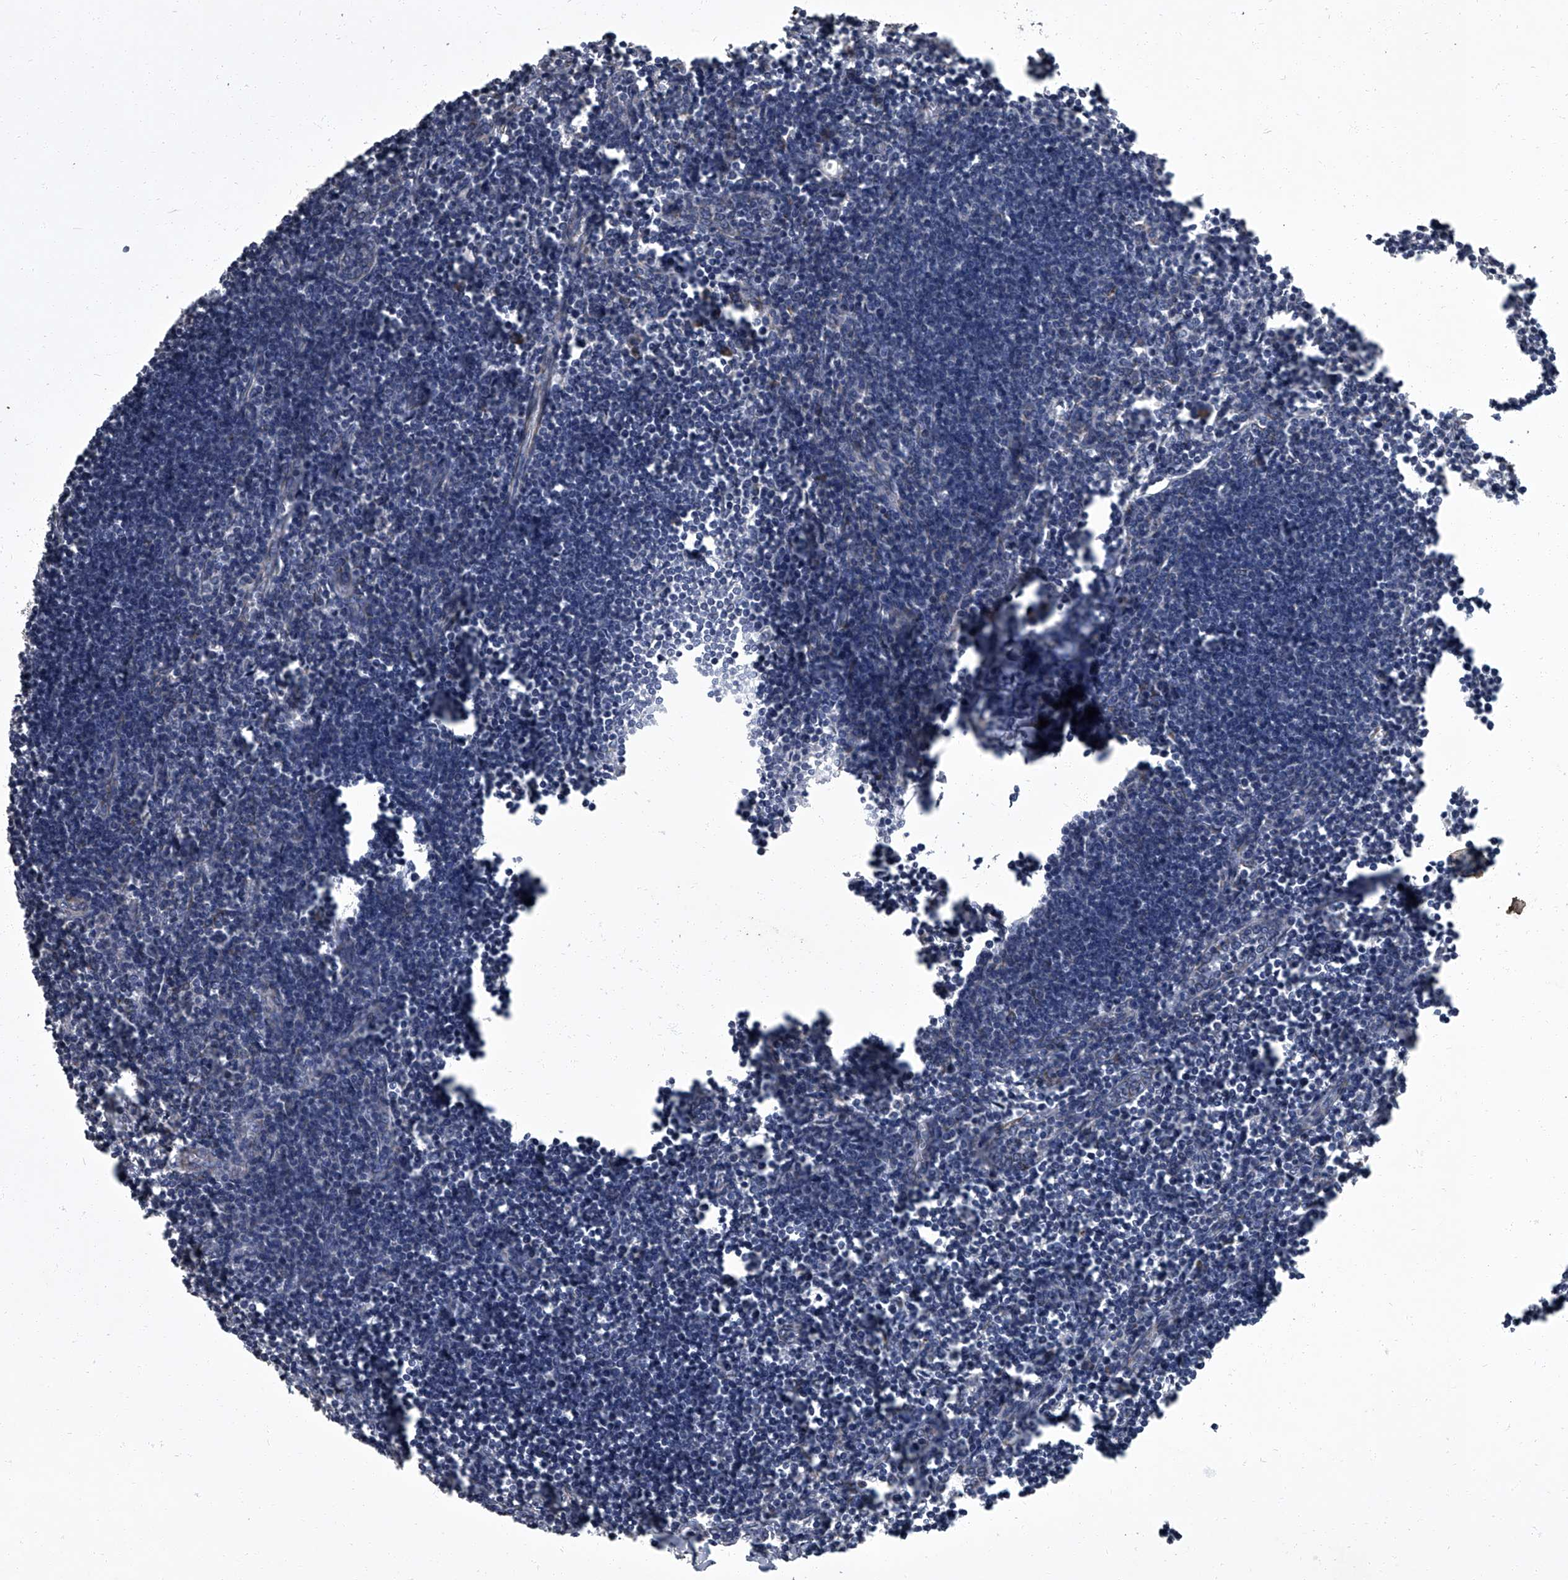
{"staining": {"intensity": "negative", "quantity": "none", "location": "none"}, "tissue": "lymph node", "cell_type": "Germinal center cells", "image_type": "normal", "snomed": [{"axis": "morphology", "description": "Normal tissue, NOS"}, {"axis": "morphology", "description": "Malignant melanoma, Metastatic site"}, {"axis": "topography", "description": "Lymph node"}], "caption": "Immunohistochemistry of benign human lymph node reveals no positivity in germinal center cells.", "gene": "SIRT4", "patient": {"sex": "male", "age": 41}}